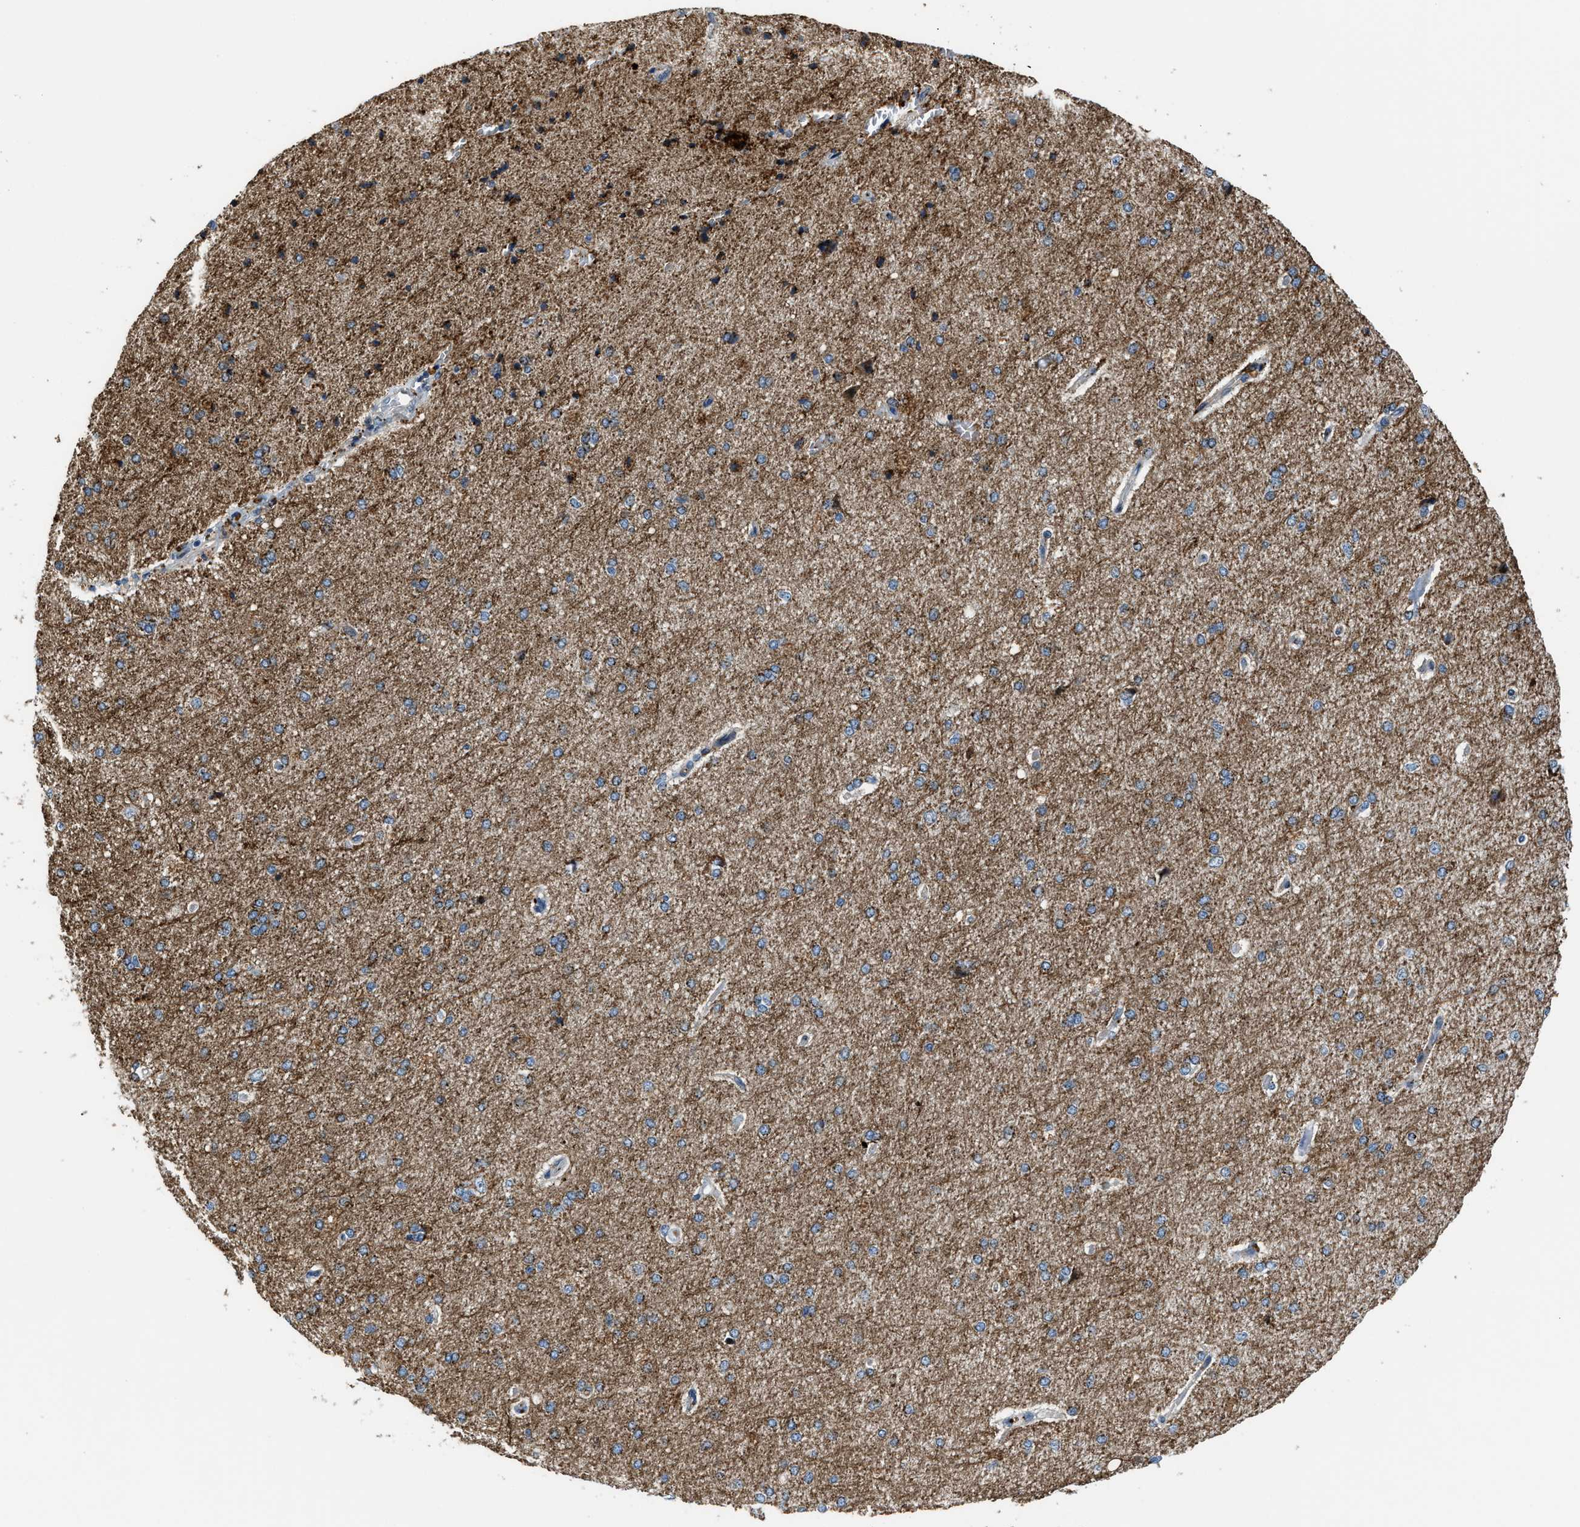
{"staining": {"intensity": "weak", "quantity": ">75%", "location": "cytoplasmic/membranous"}, "tissue": "cerebral cortex", "cell_type": "Endothelial cells", "image_type": "normal", "snomed": [{"axis": "morphology", "description": "Normal tissue, NOS"}, {"axis": "topography", "description": "Cerebral cortex"}], "caption": "DAB immunohistochemical staining of benign cerebral cortex exhibits weak cytoplasmic/membranous protein expression in about >75% of endothelial cells. (DAB (3,3'-diaminobenzidine) IHC, brown staining for protein, blue staining for nuclei).", "gene": "FUT8", "patient": {"sex": "male", "age": 62}}